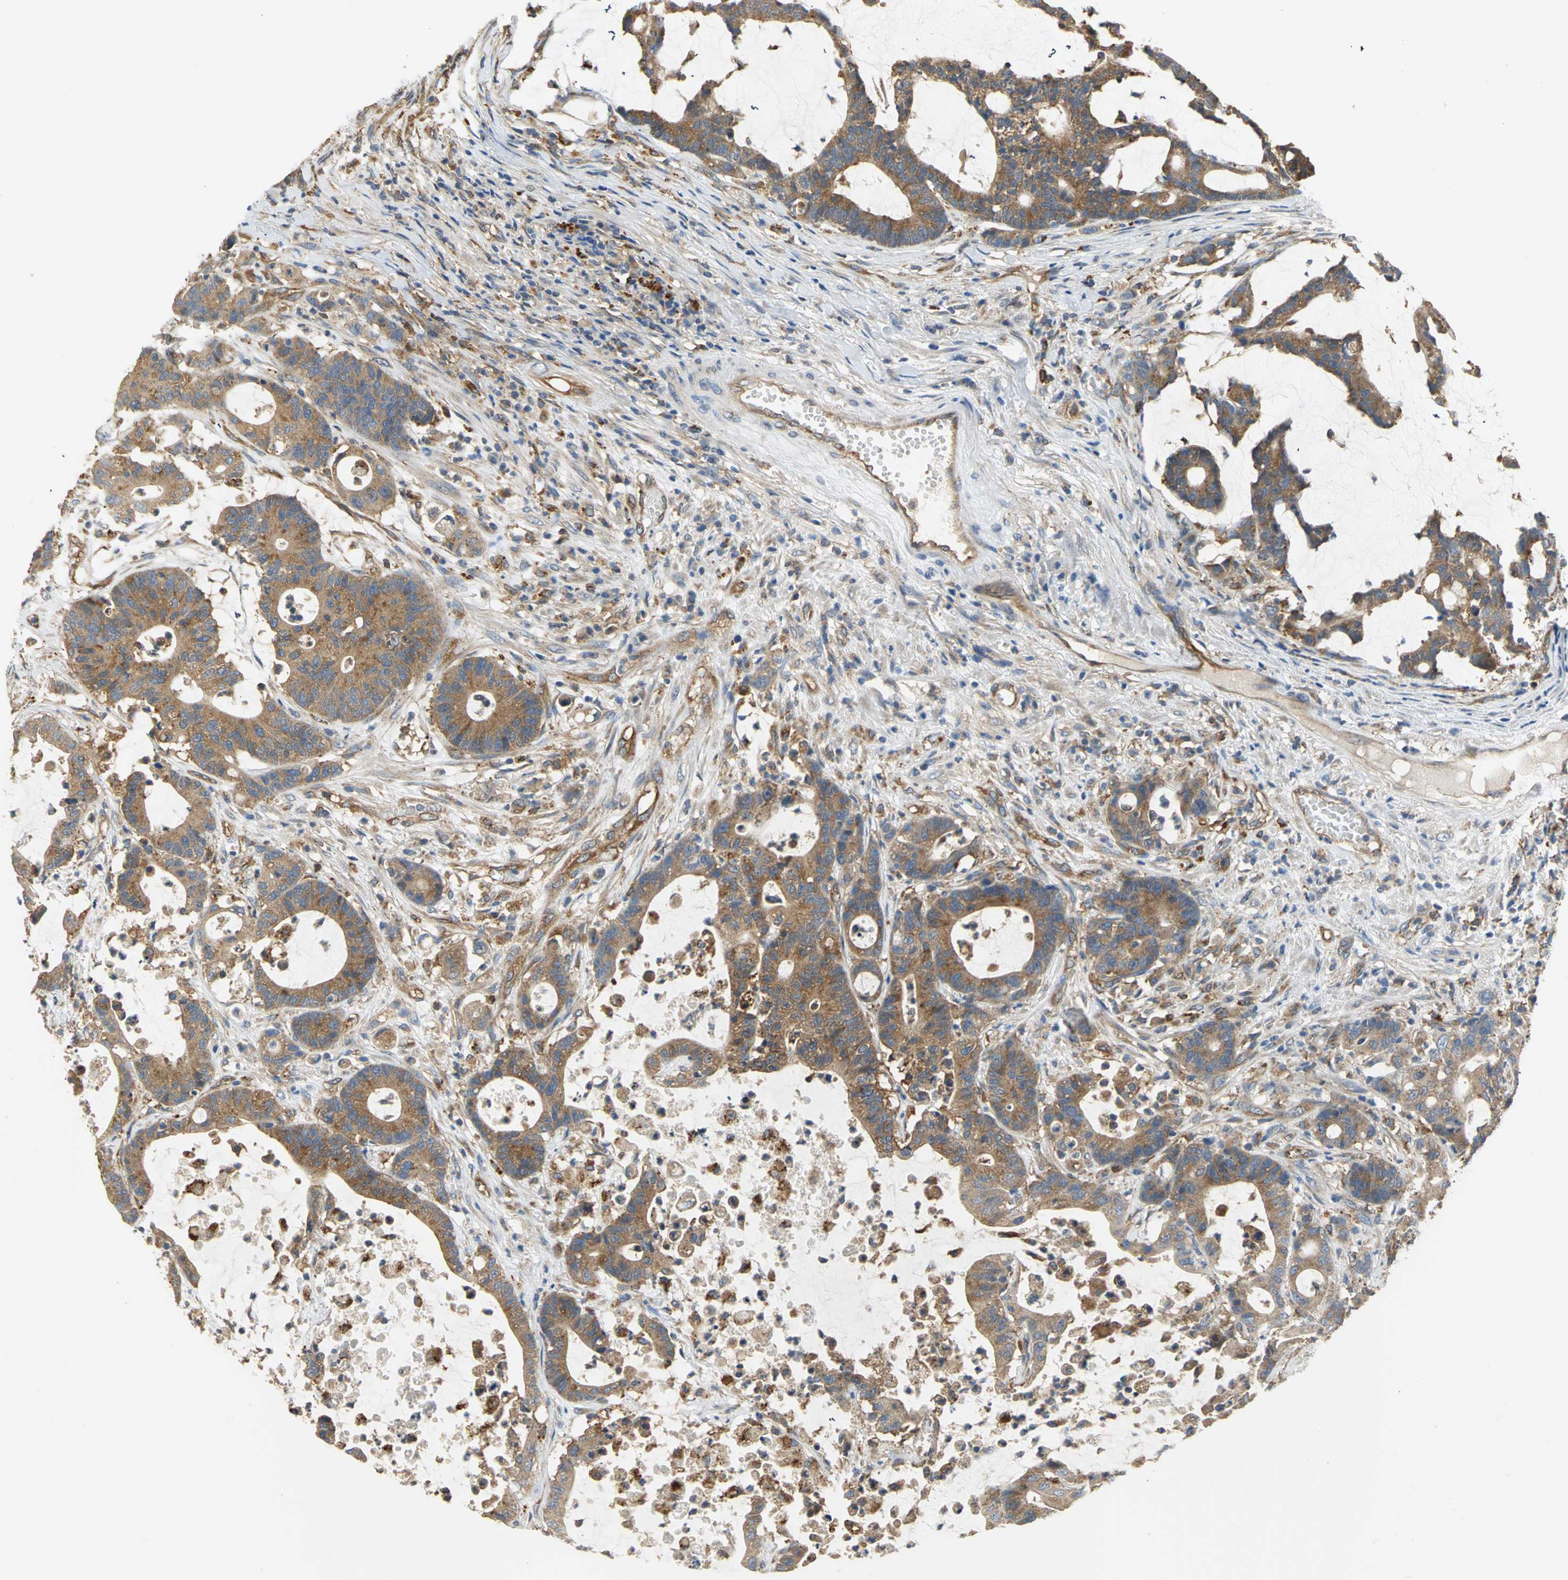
{"staining": {"intensity": "moderate", "quantity": ">75%", "location": "cytoplasmic/membranous"}, "tissue": "colorectal cancer", "cell_type": "Tumor cells", "image_type": "cancer", "snomed": [{"axis": "morphology", "description": "Adenocarcinoma, NOS"}, {"axis": "topography", "description": "Colon"}], "caption": "Adenocarcinoma (colorectal) tissue displays moderate cytoplasmic/membranous staining in approximately >75% of tumor cells", "gene": "DIAPH2", "patient": {"sex": "female", "age": 84}}